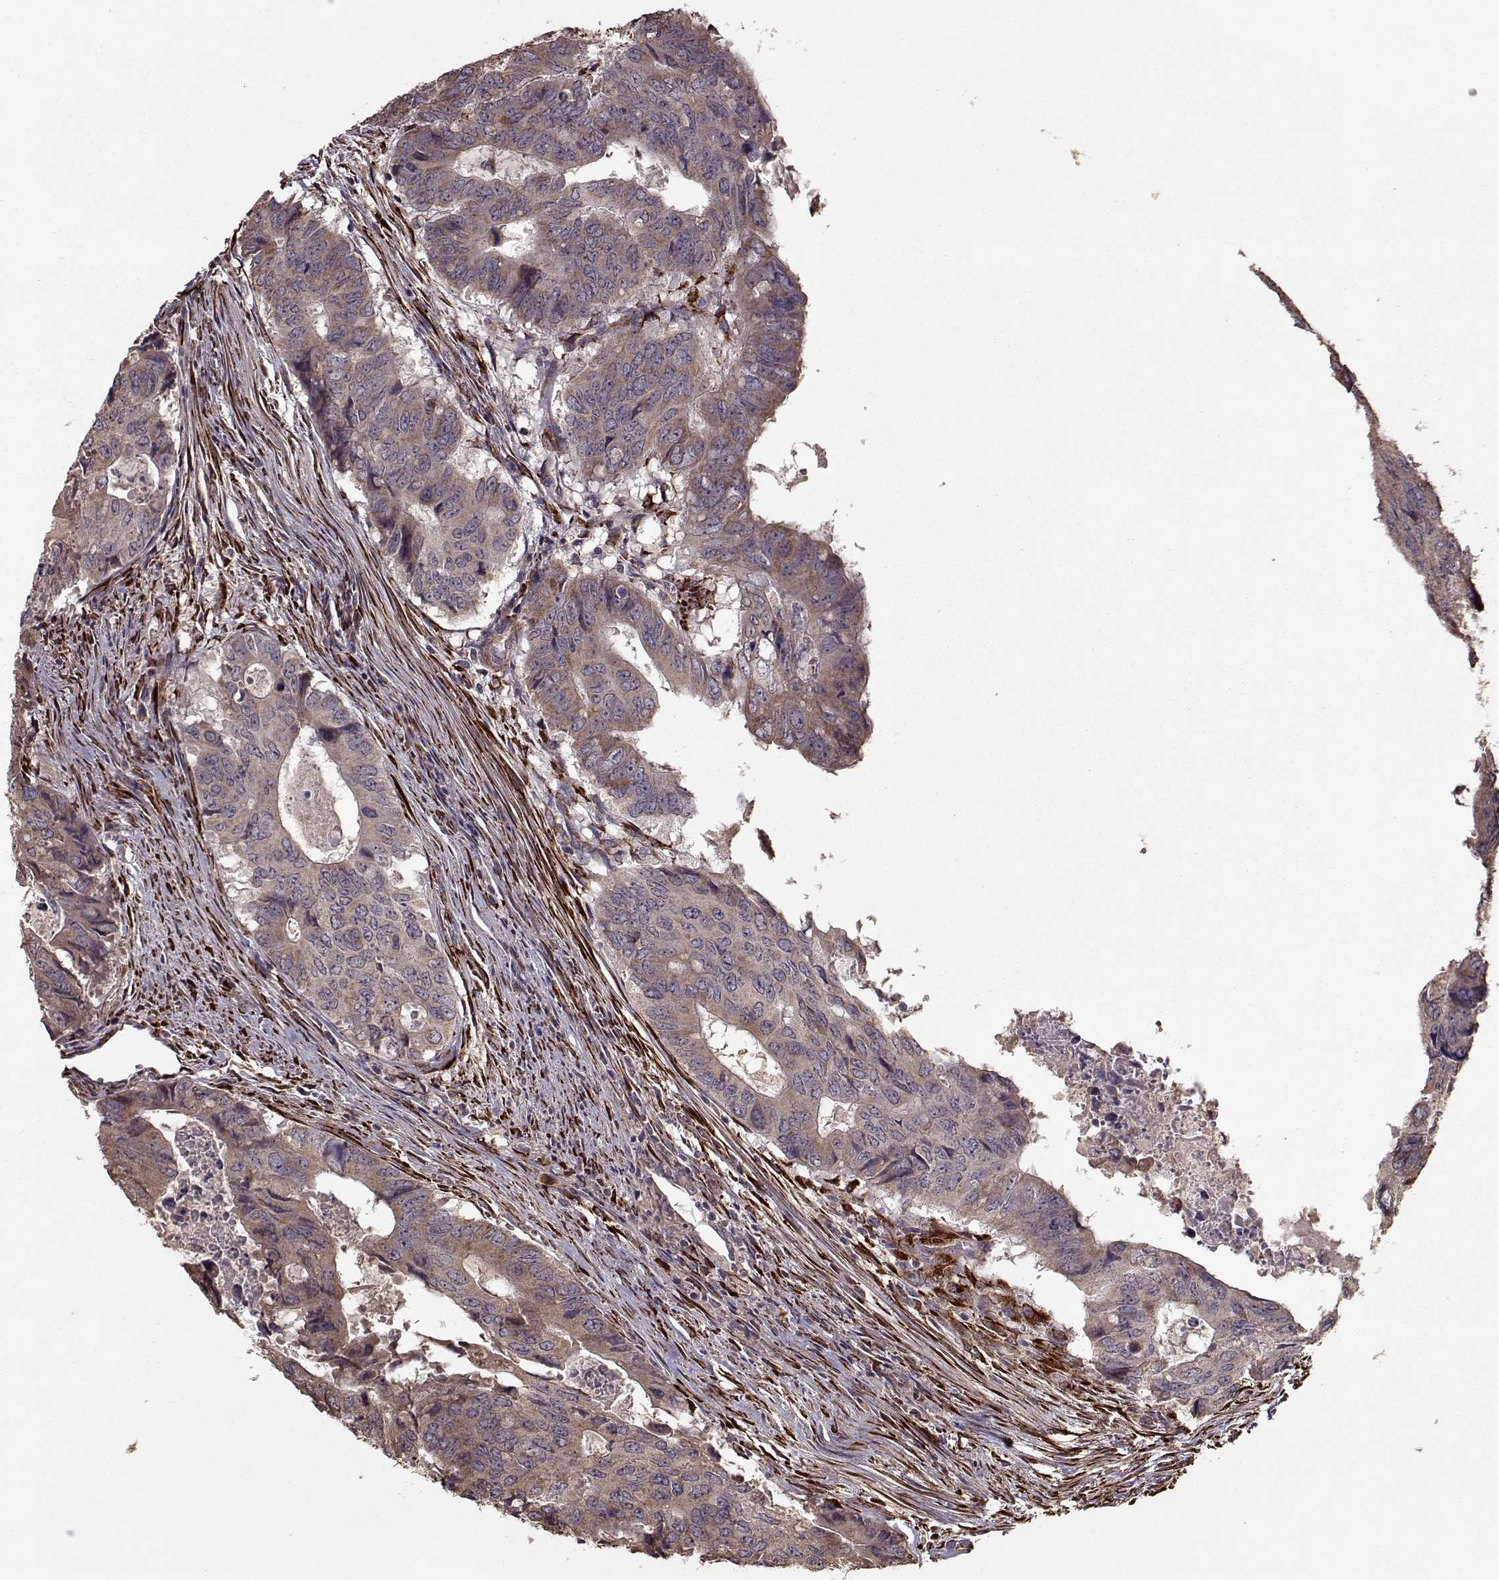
{"staining": {"intensity": "moderate", "quantity": ">75%", "location": "cytoplasmic/membranous"}, "tissue": "colorectal cancer", "cell_type": "Tumor cells", "image_type": "cancer", "snomed": [{"axis": "morphology", "description": "Adenocarcinoma, NOS"}, {"axis": "topography", "description": "Colon"}], "caption": "Adenocarcinoma (colorectal) stained for a protein (brown) shows moderate cytoplasmic/membranous positive positivity in about >75% of tumor cells.", "gene": "IMMP1L", "patient": {"sex": "male", "age": 79}}